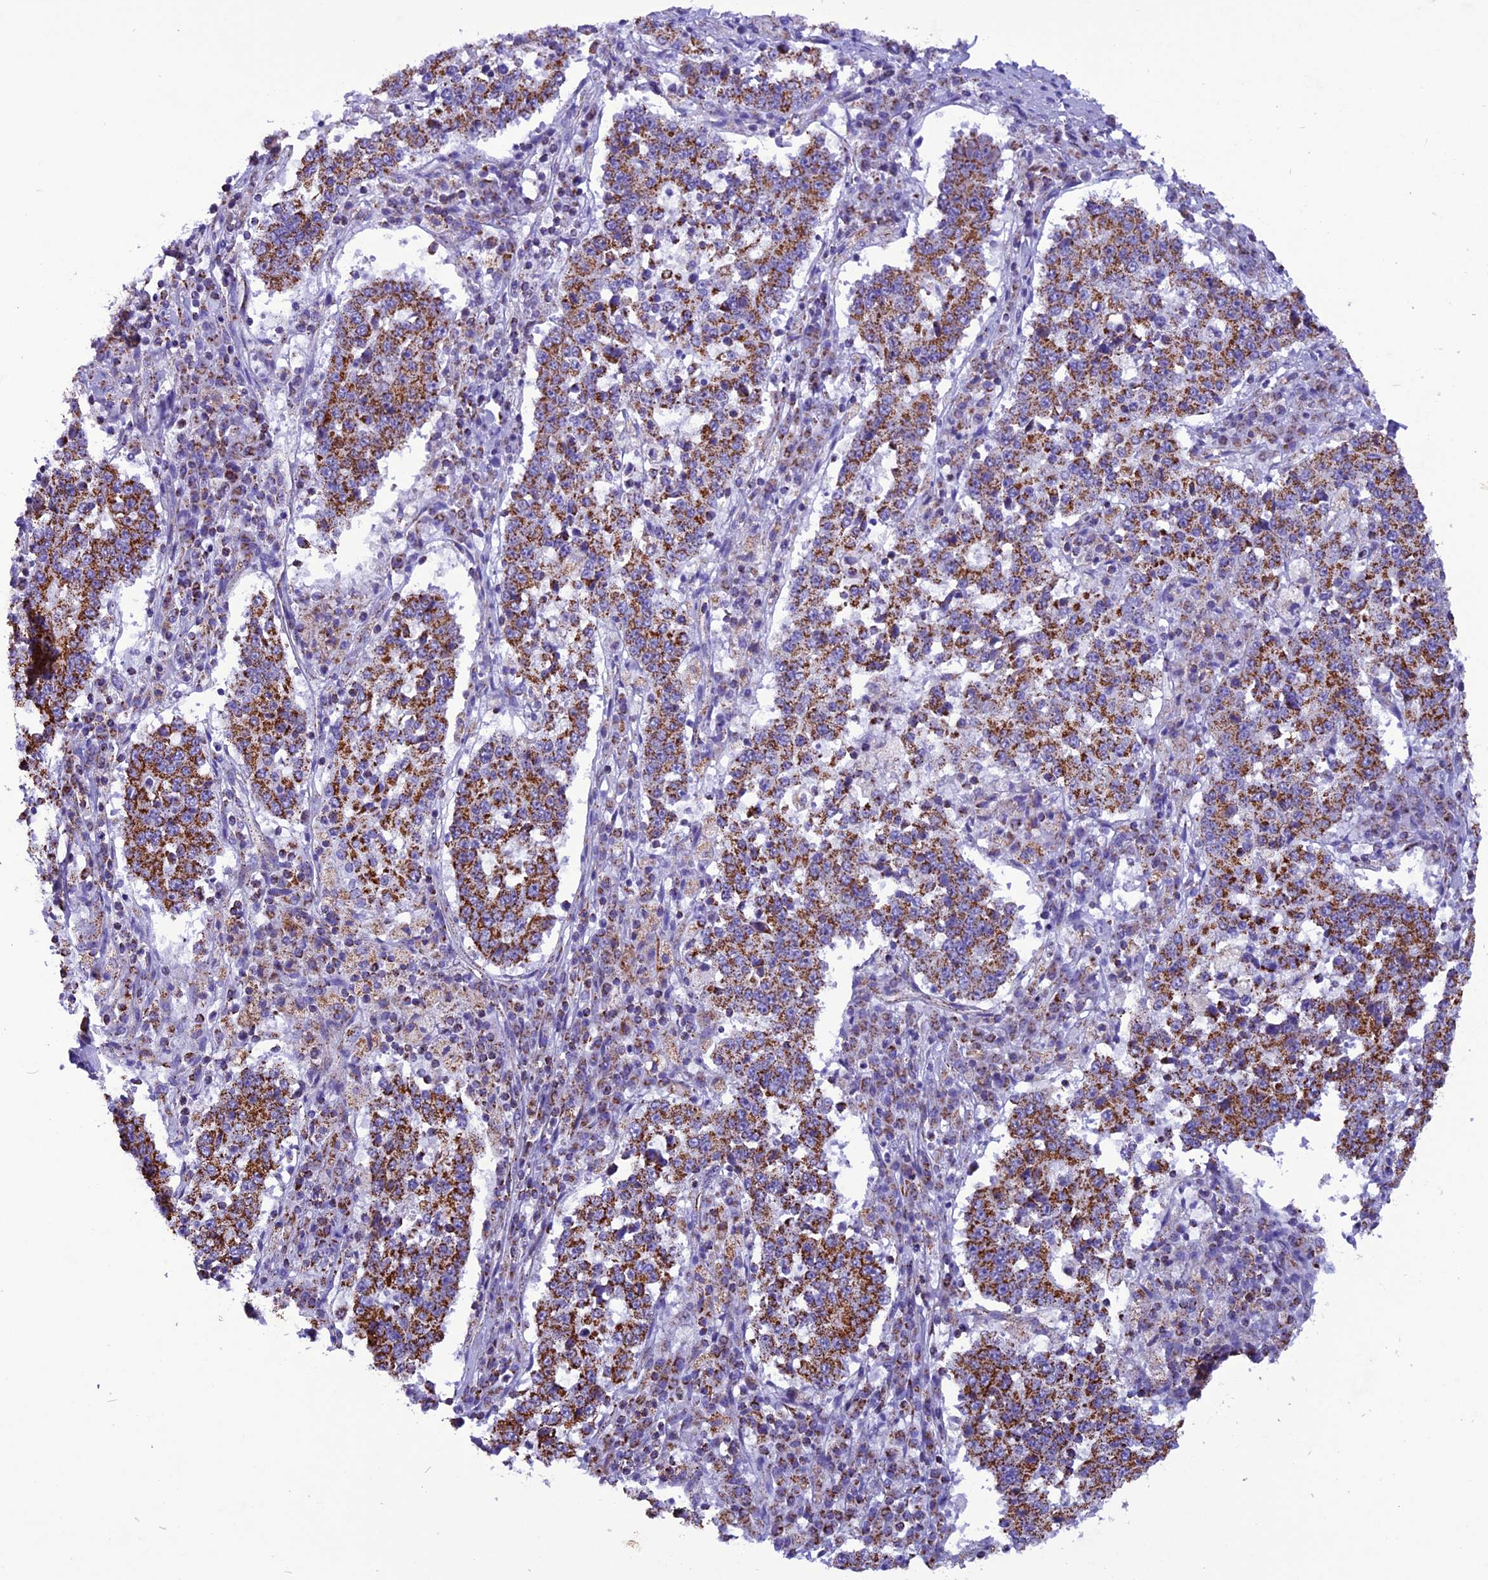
{"staining": {"intensity": "strong", "quantity": "25%-75%", "location": "cytoplasmic/membranous"}, "tissue": "stomach cancer", "cell_type": "Tumor cells", "image_type": "cancer", "snomed": [{"axis": "morphology", "description": "Adenocarcinoma, NOS"}, {"axis": "topography", "description": "Stomach"}], "caption": "Immunohistochemical staining of adenocarcinoma (stomach) reveals strong cytoplasmic/membranous protein expression in approximately 25%-75% of tumor cells. (IHC, brightfield microscopy, high magnification).", "gene": "ICA1L", "patient": {"sex": "male", "age": 59}}